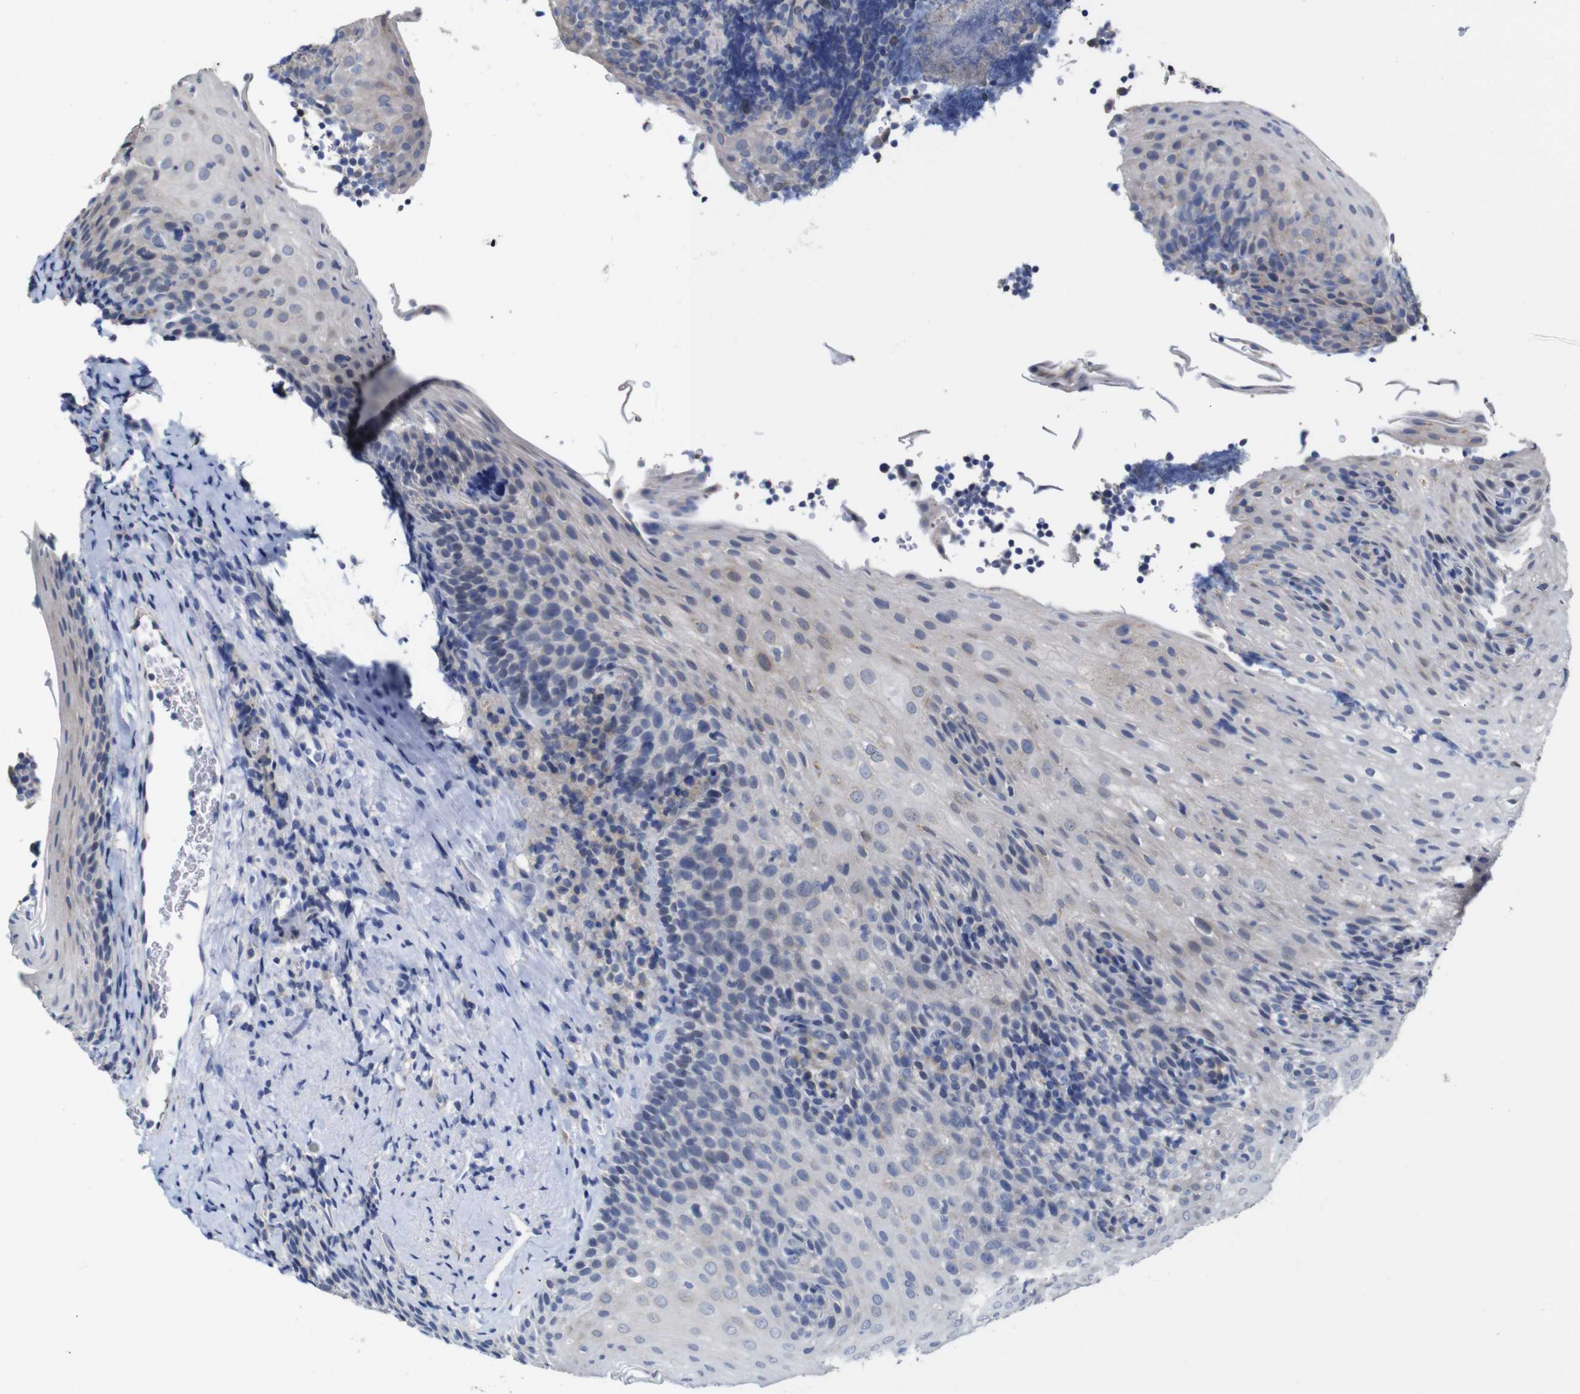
{"staining": {"intensity": "weak", "quantity": "<25%", "location": "nuclear"}, "tissue": "tonsil", "cell_type": "Germinal center cells", "image_type": "normal", "snomed": [{"axis": "morphology", "description": "Normal tissue, NOS"}, {"axis": "topography", "description": "Tonsil"}], "caption": "This is an immunohistochemistry (IHC) photomicrograph of benign human tonsil. There is no positivity in germinal center cells.", "gene": "TCEAL9", "patient": {"sex": "male", "age": 37}}